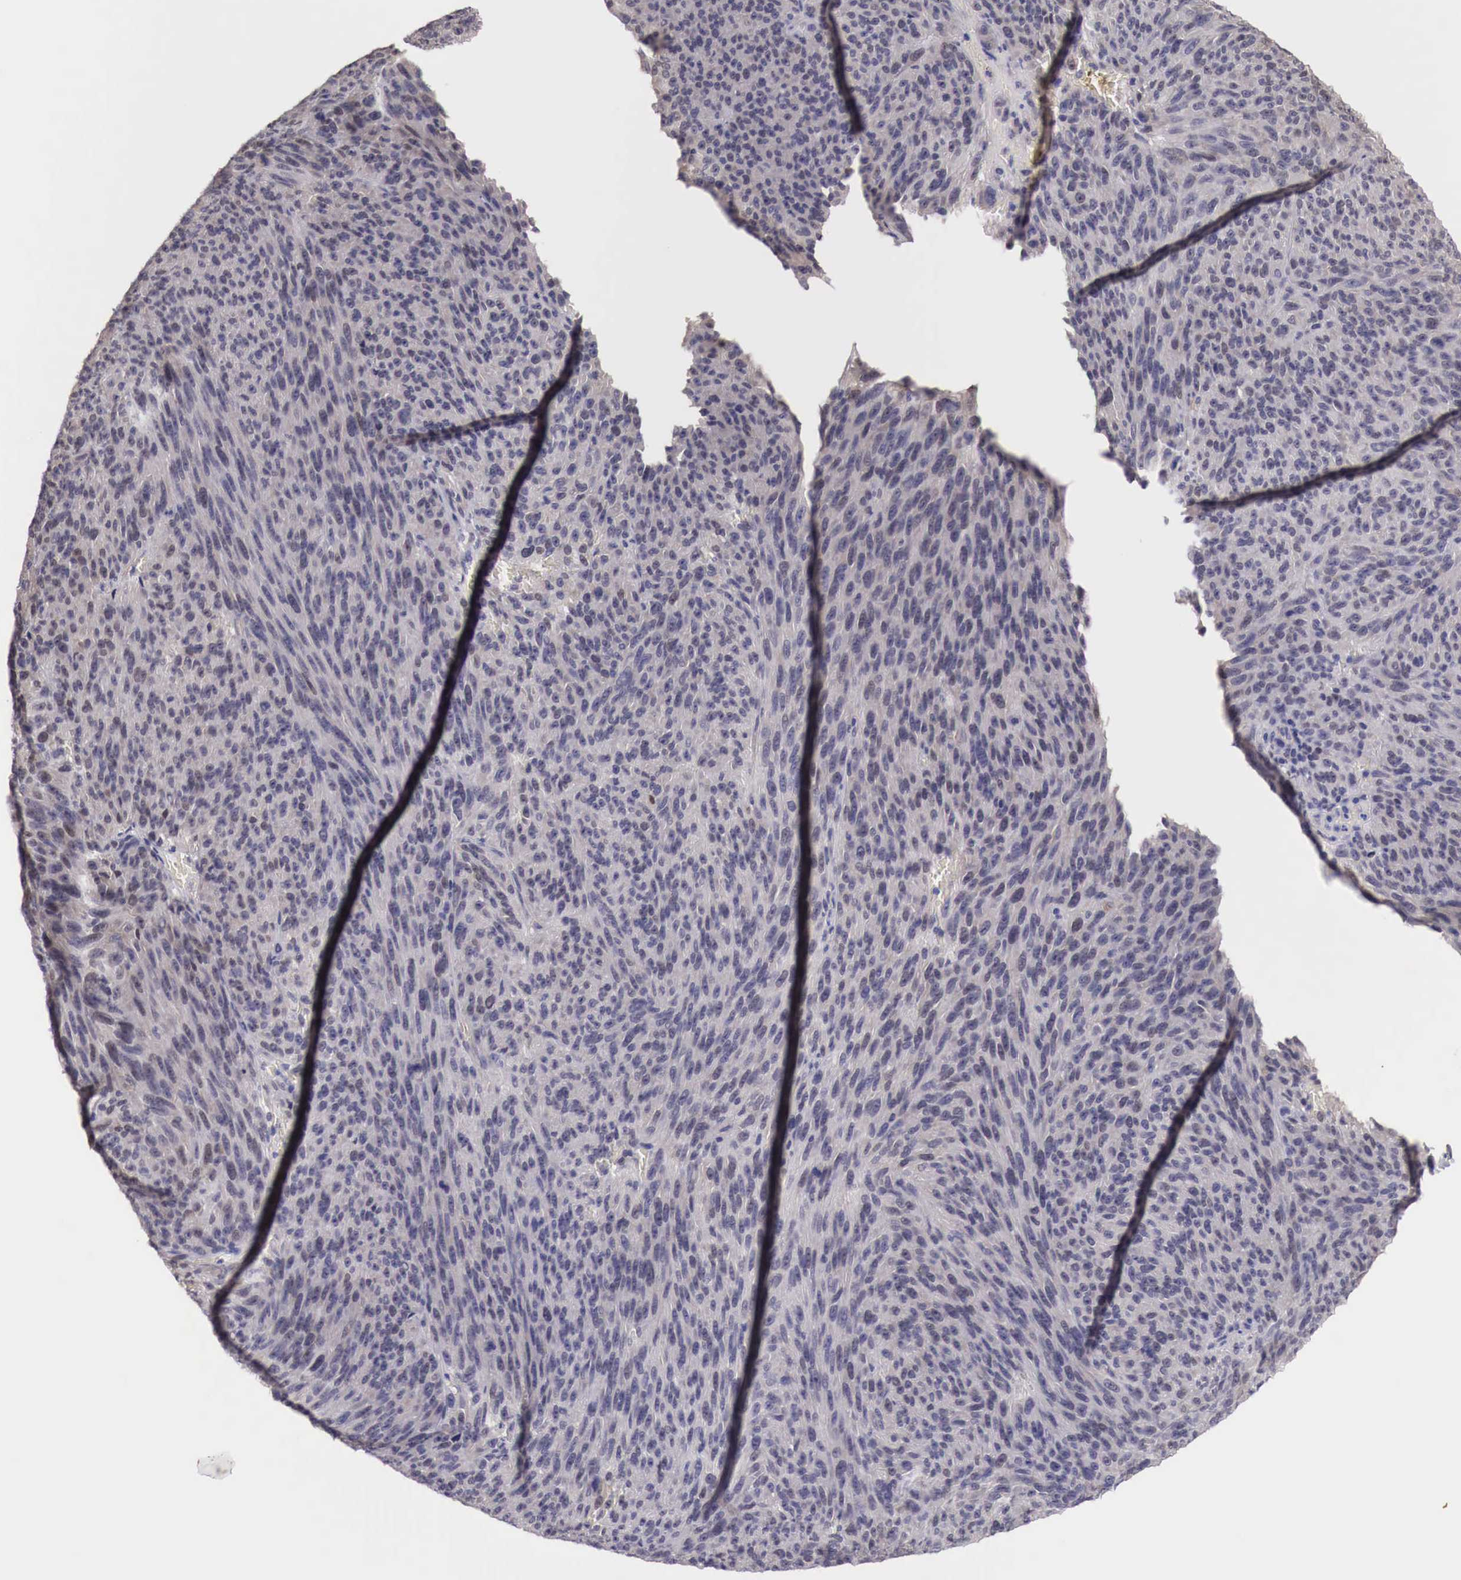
{"staining": {"intensity": "negative", "quantity": "none", "location": "none"}, "tissue": "melanoma", "cell_type": "Tumor cells", "image_type": "cancer", "snomed": [{"axis": "morphology", "description": "Malignant melanoma, NOS"}, {"axis": "topography", "description": "Skin"}], "caption": "This is an immunohistochemistry (IHC) image of melanoma. There is no expression in tumor cells.", "gene": "ENOX2", "patient": {"sex": "male", "age": 76}}